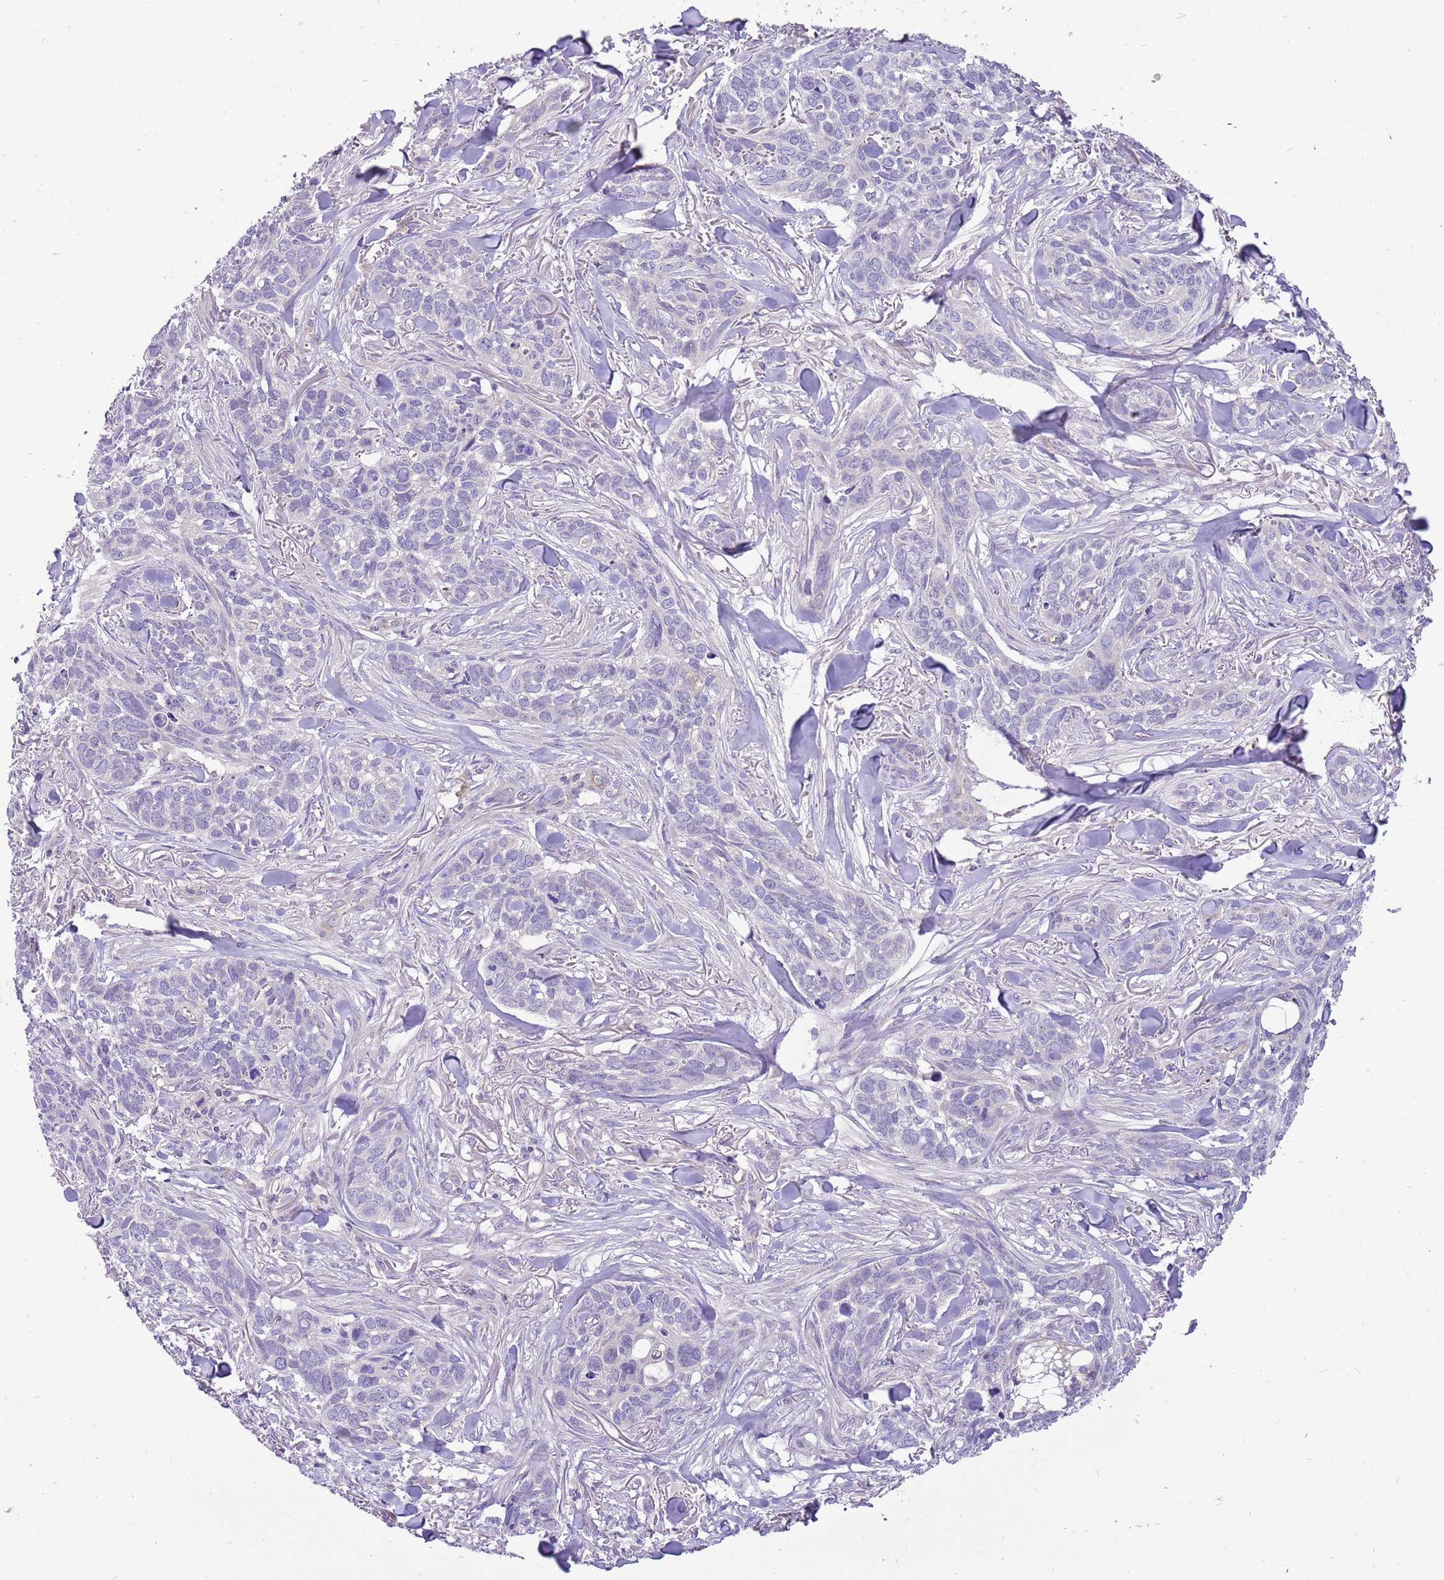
{"staining": {"intensity": "negative", "quantity": "none", "location": "none"}, "tissue": "skin cancer", "cell_type": "Tumor cells", "image_type": "cancer", "snomed": [{"axis": "morphology", "description": "Basal cell carcinoma"}, {"axis": "topography", "description": "Skin"}], "caption": "Photomicrograph shows no protein expression in tumor cells of skin cancer (basal cell carcinoma) tissue.", "gene": "GLCE", "patient": {"sex": "male", "age": 86}}